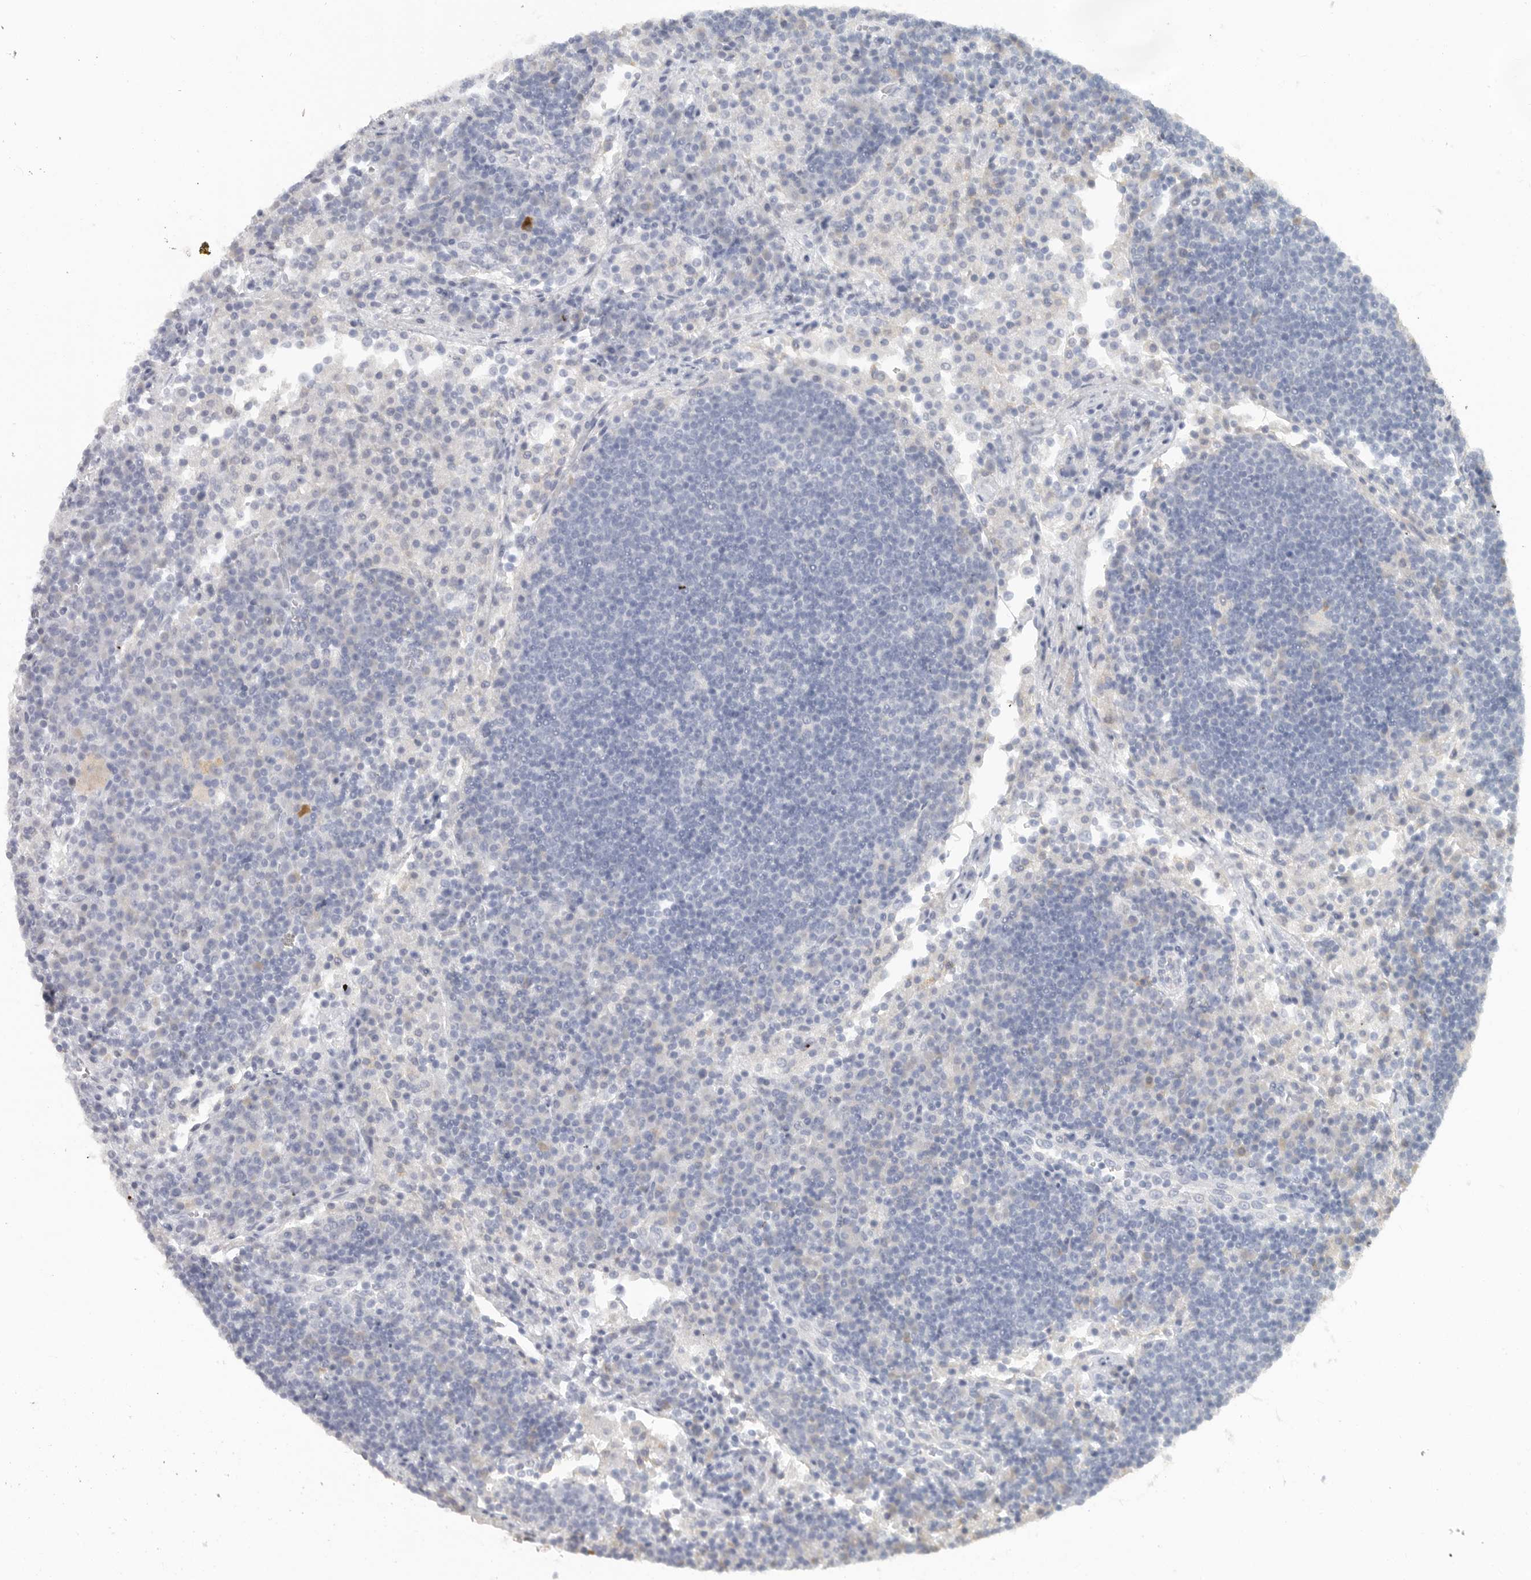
{"staining": {"intensity": "negative", "quantity": "none", "location": "none"}, "tissue": "lymph node", "cell_type": "Germinal center cells", "image_type": "normal", "snomed": [{"axis": "morphology", "description": "Normal tissue, NOS"}, {"axis": "topography", "description": "Lymph node"}], "caption": "This image is of benign lymph node stained with IHC to label a protein in brown with the nuclei are counter-stained blue. There is no staining in germinal center cells. (DAB (3,3'-diaminobenzidine) IHC with hematoxylin counter stain).", "gene": "PAM", "patient": {"sex": "female", "age": 53}}